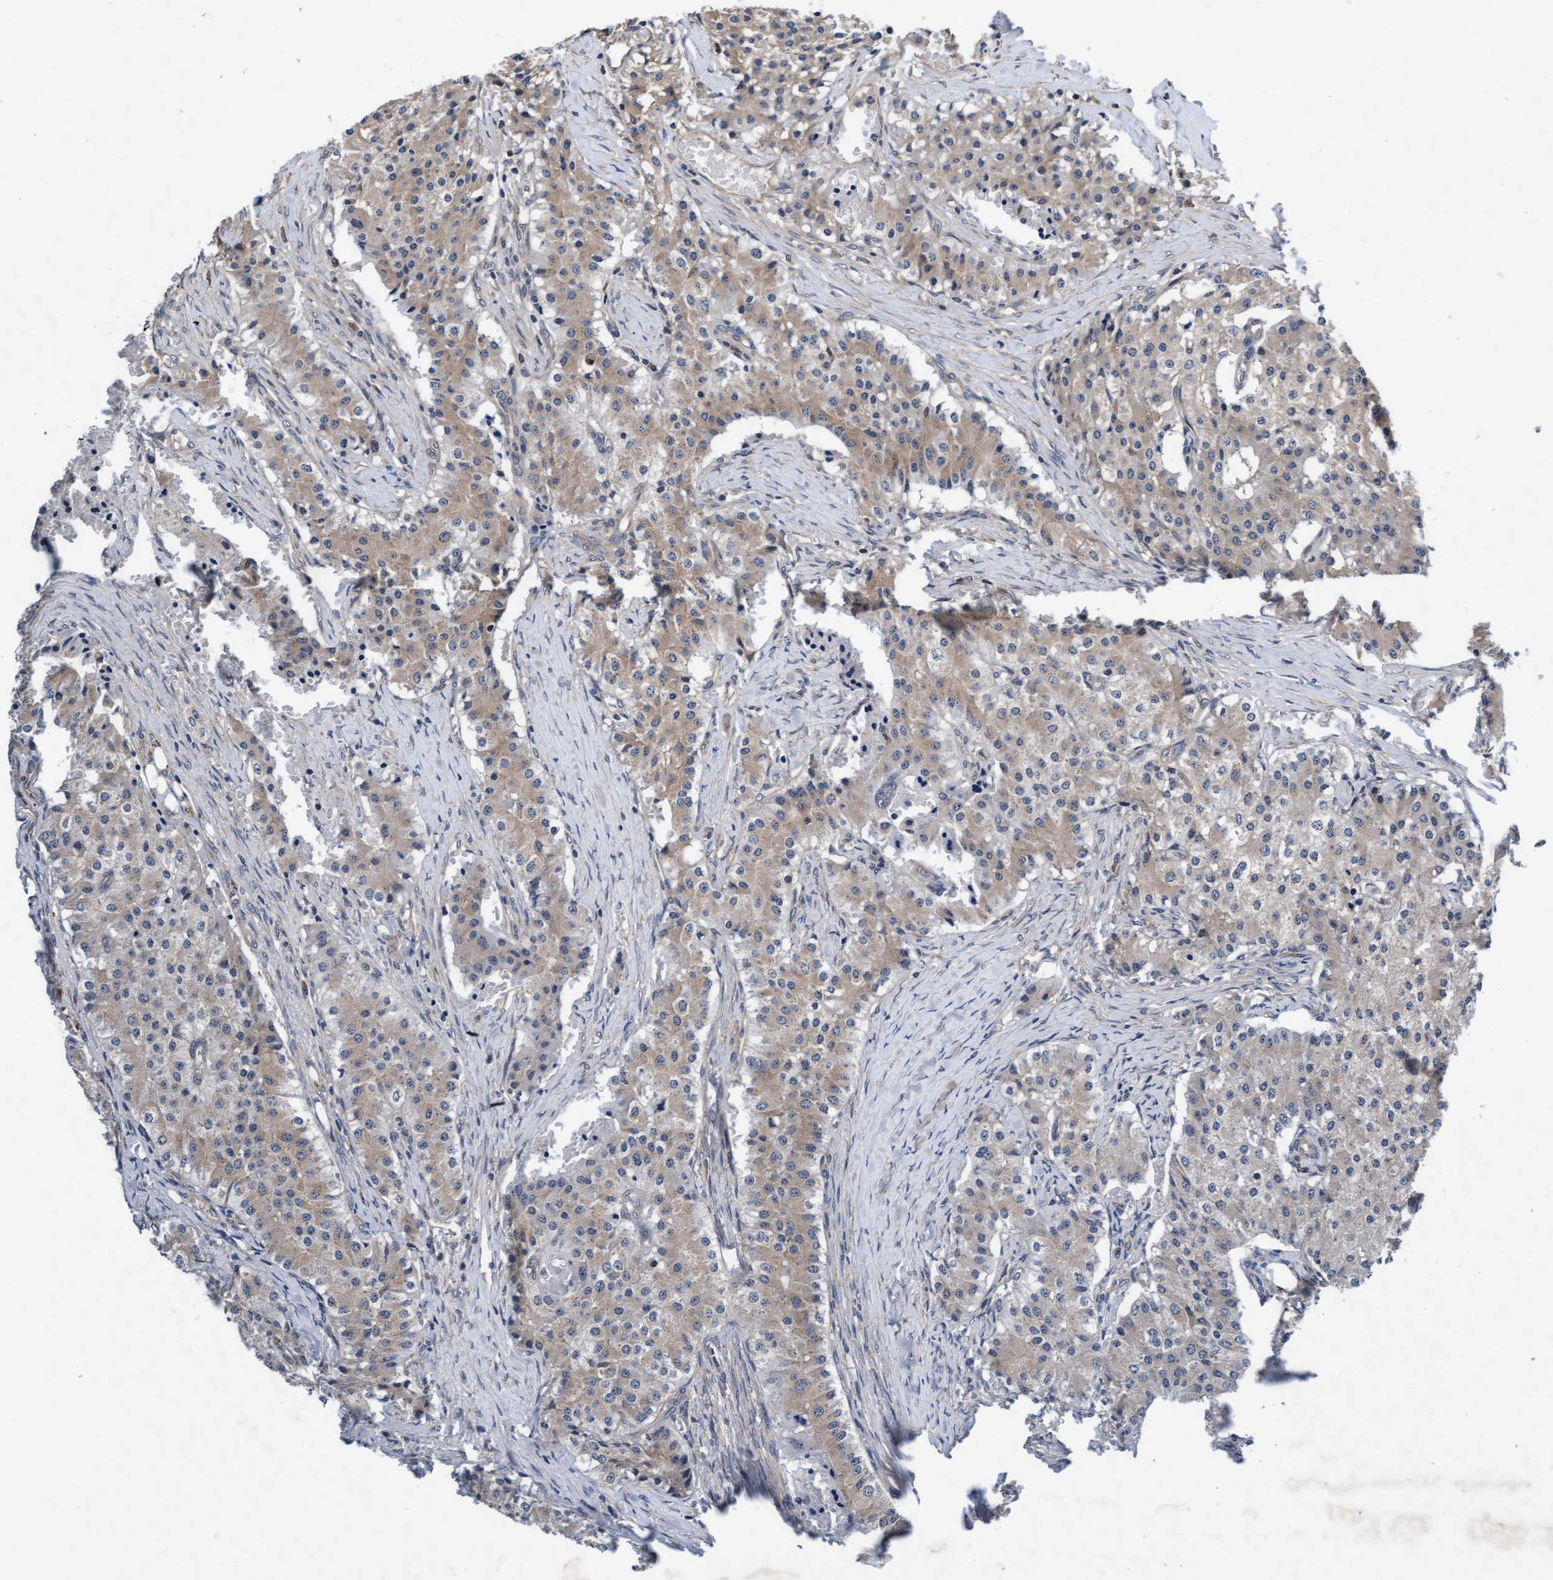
{"staining": {"intensity": "weak", "quantity": ">75%", "location": "cytoplasmic/membranous"}, "tissue": "carcinoid", "cell_type": "Tumor cells", "image_type": "cancer", "snomed": [{"axis": "morphology", "description": "Carcinoid, malignant, NOS"}, {"axis": "topography", "description": "Colon"}], "caption": "This histopathology image shows IHC staining of carcinoid, with low weak cytoplasmic/membranous staining in approximately >75% of tumor cells.", "gene": "EFCAB13", "patient": {"sex": "female", "age": 52}}